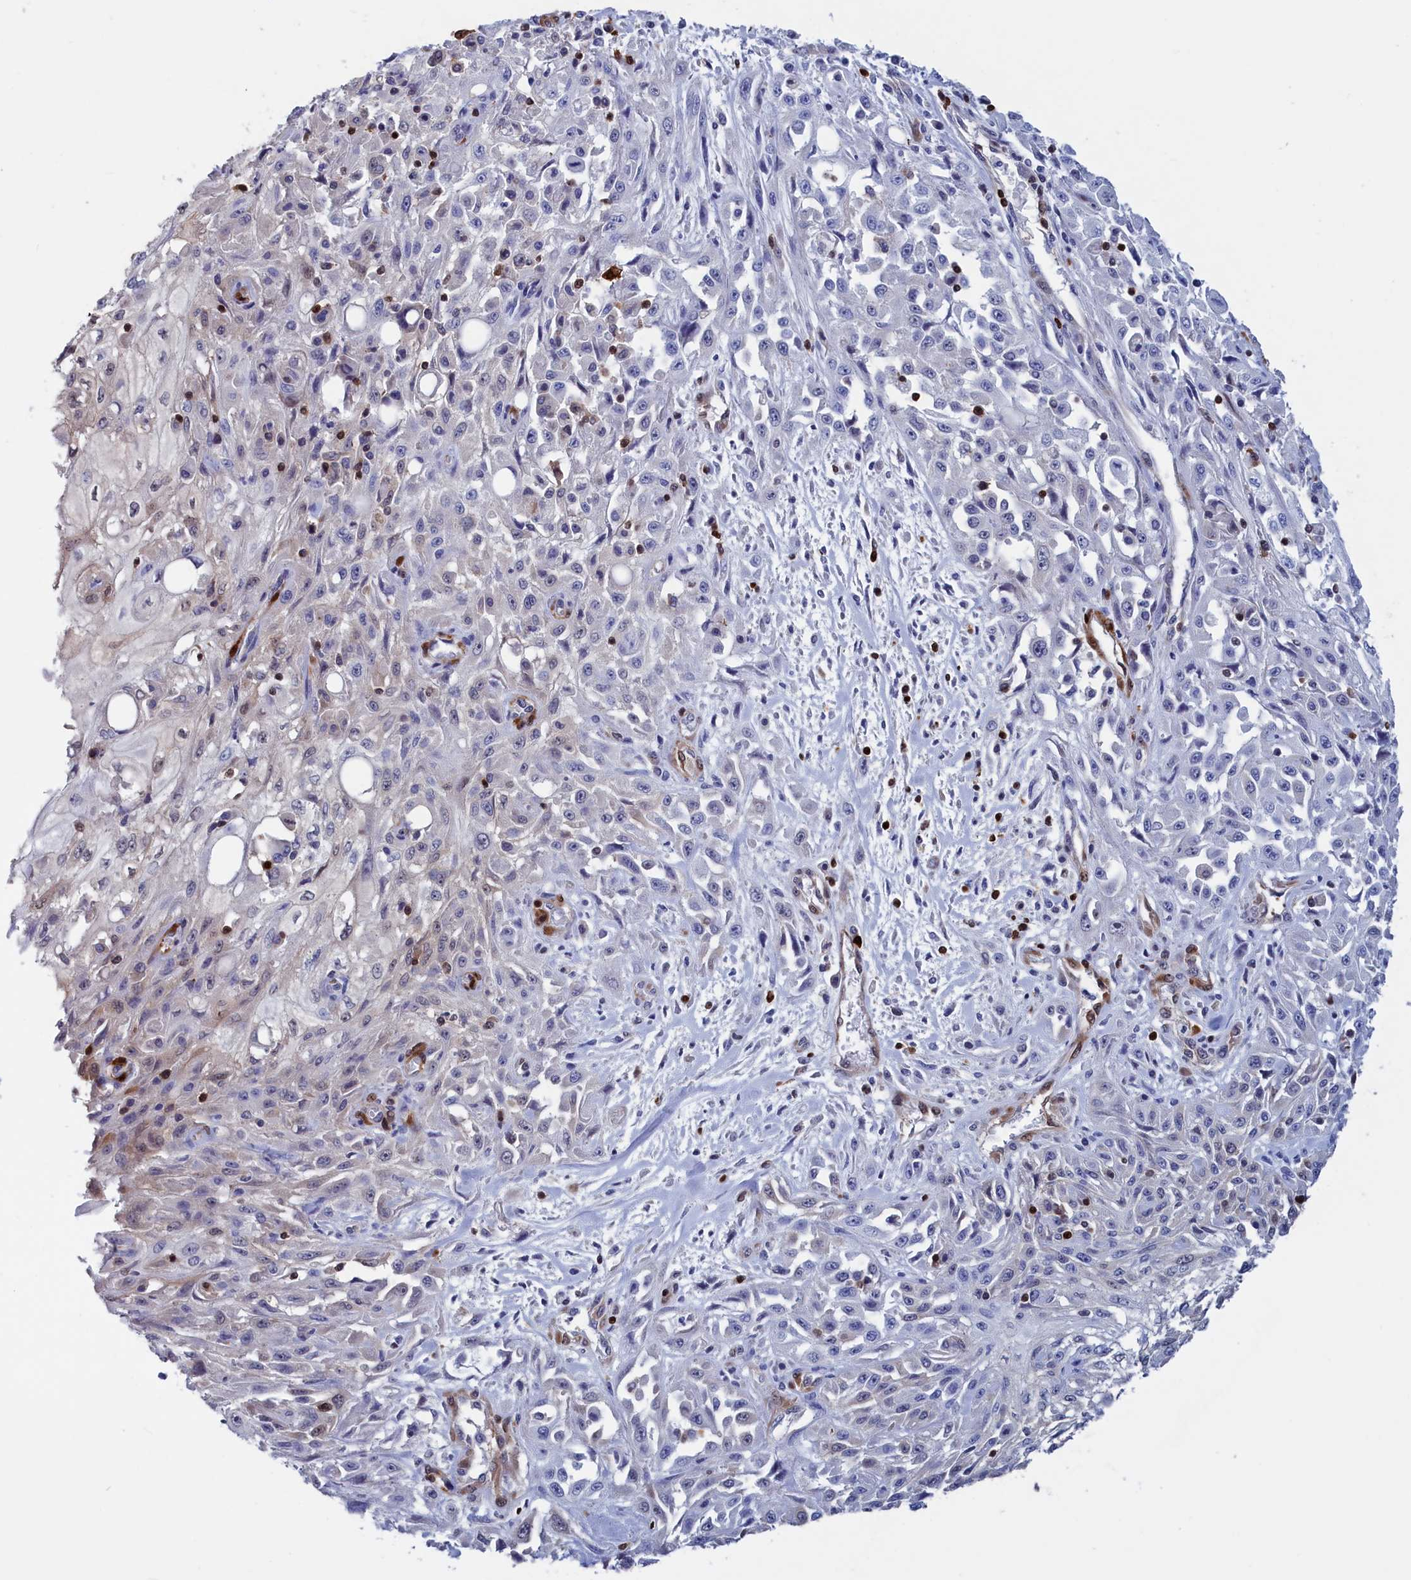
{"staining": {"intensity": "negative", "quantity": "none", "location": "none"}, "tissue": "skin cancer", "cell_type": "Tumor cells", "image_type": "cancer", "snomed": [{"axis": "morphology", "description": "Squamous cell carcinoma, NOS"}, {"axis": "morphology", "description": "Squamous cell carcinoma, metastatic, NOS"}, {"axis": "topography", "description": "Skin"}, {"axis": "topography", "description": "Lymph node"}], "caption": "Image shows no protein expression in tumor cells of squamous cell carcinoma (skin) tissue.", "gene": "CRIP1", "patient": {"sex": "male", "age": 75}}